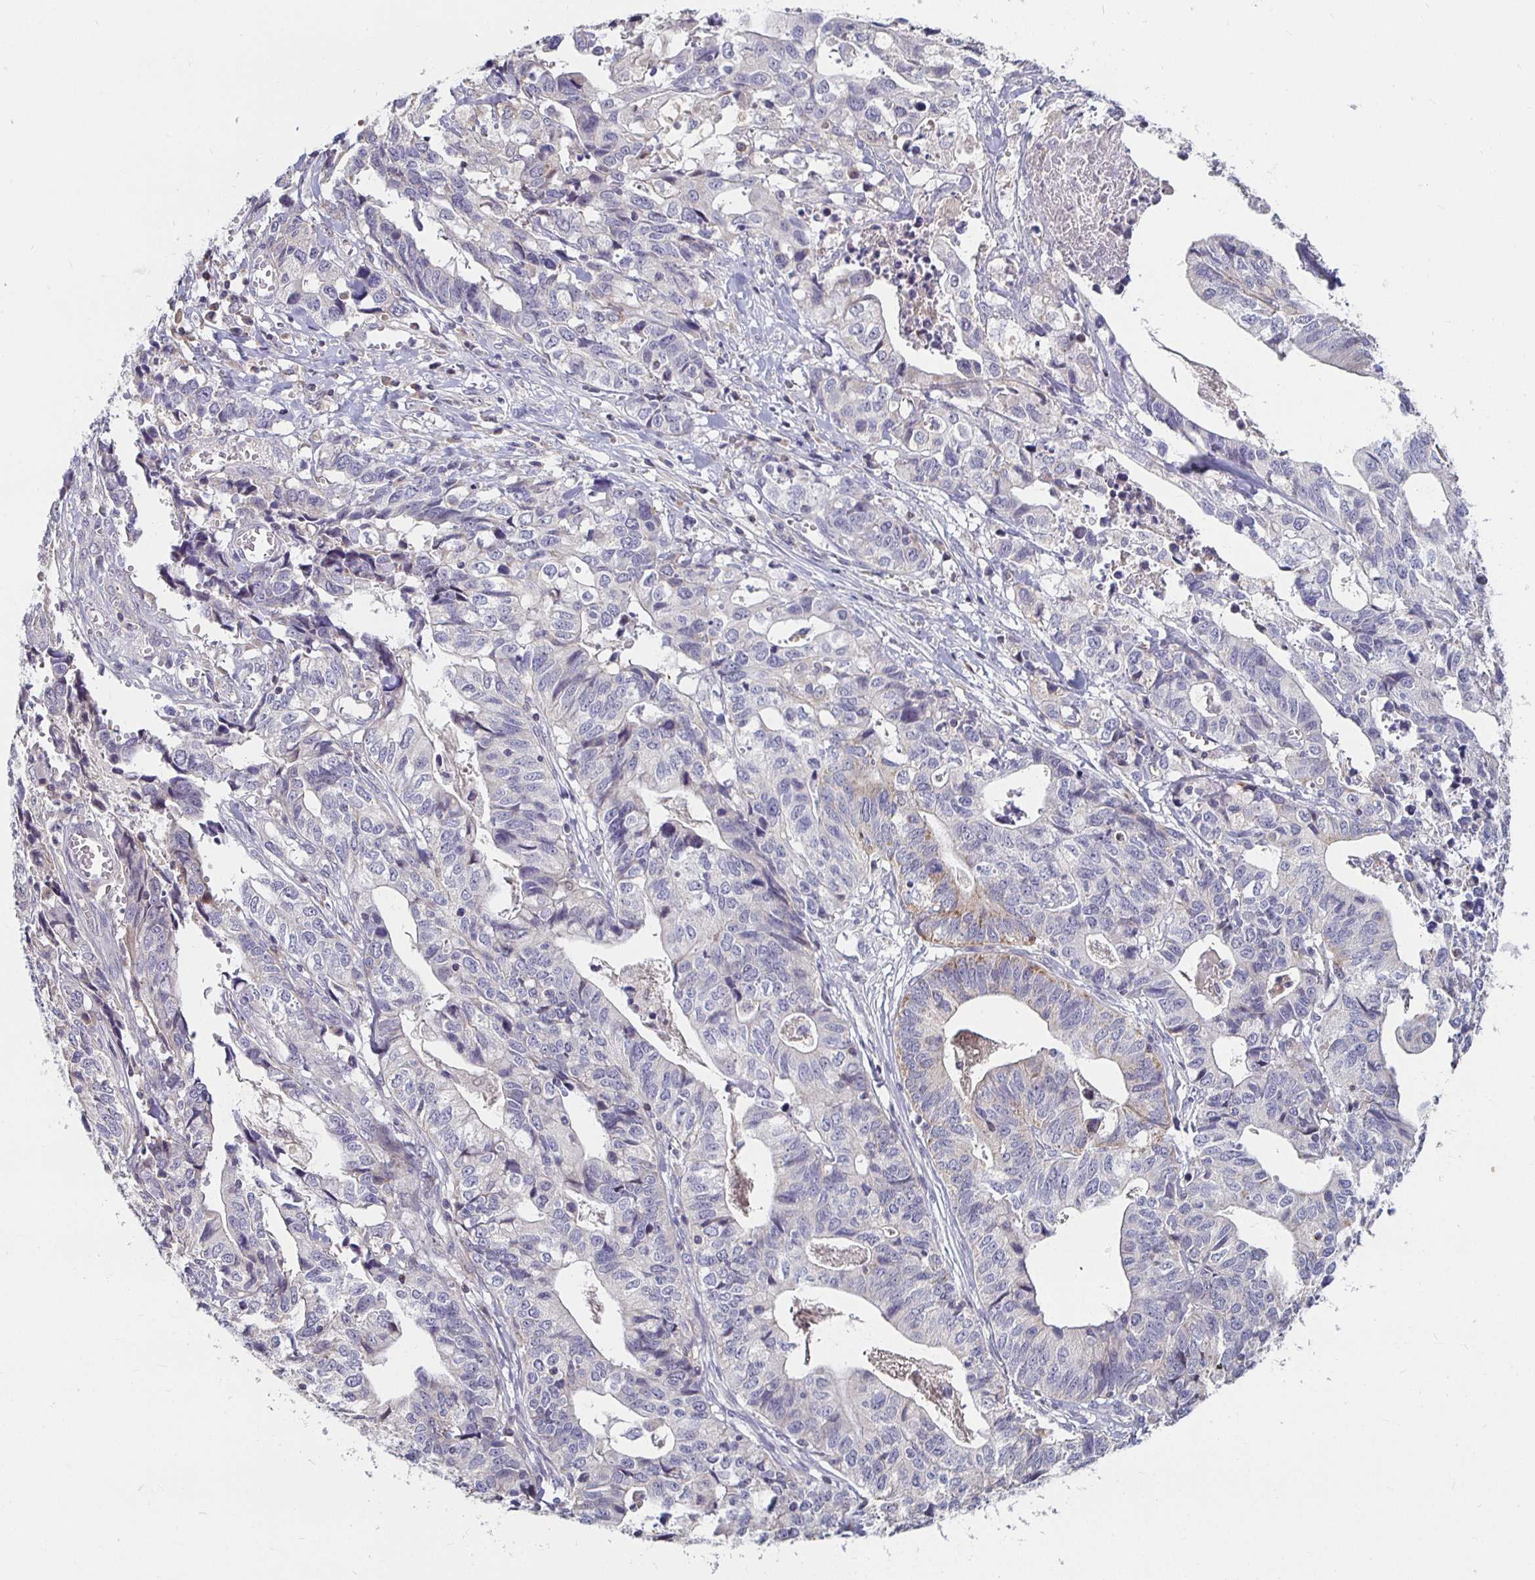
{"staining": {"intensity": "negative", "quantity": "none", "location": "none"}, "tissue": "stomach cancer", "cell_type": "Tumor cells", "image_type": "cancer", "snomed": [{"axis": "morphology", "description": "Adenocarcinoma, NOS"}, {"axis": "topography", "description": "Stomach, upper"}], "caption": "Immunohistochemical staining of stomach adenocarcinoma displays no significant expression in tumor cells.", "gene": "RNF144B", "patient": {"sex": "female", "age": 67}}